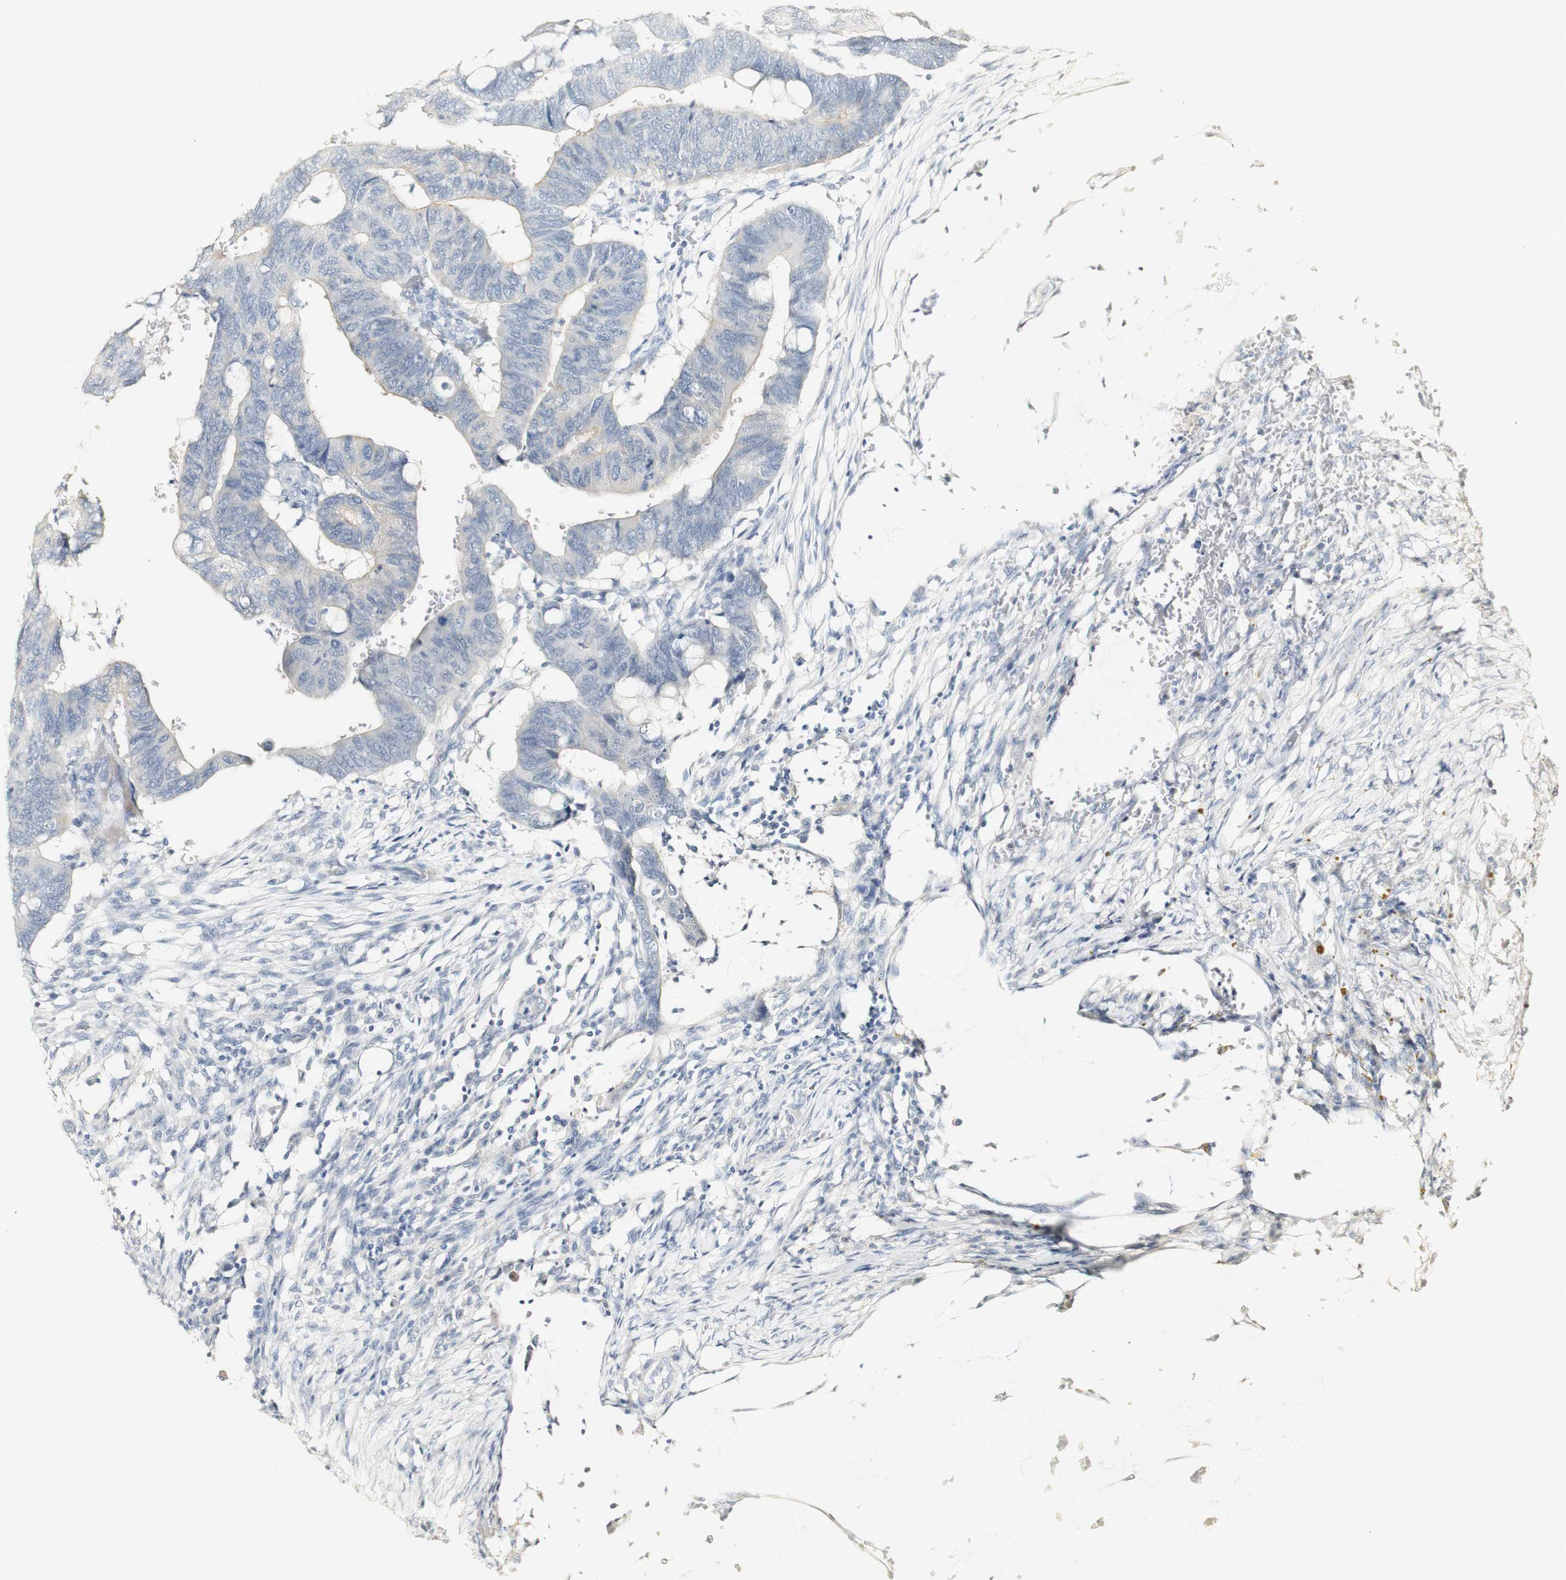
{"staining": {"intensity": "negative", "quantity": "none", "location": "none"}, "tissue": "colorectal cancer", "cell_type": "Tumor cells", "image_type": "cancer", "snomed": [{"axis": "morphology", "description": "Normal tissue, NOS"}, {"axis": "morphology", "description": "Adenocarcinoma, NOS"}, {"axis": "topography", "description": "Rectum"}, {"axis": "topography", "description": "Peripheral nerve tissue"}], "caption": "IHC photomicrograph of human colorectal cancer stained for a protein (brown), which shows no positivity in tumor cells. (IHC, brightfield microscopy, high magnification).", "gene": "SYT7", "patient": {"sex": "male", "age": 92}}